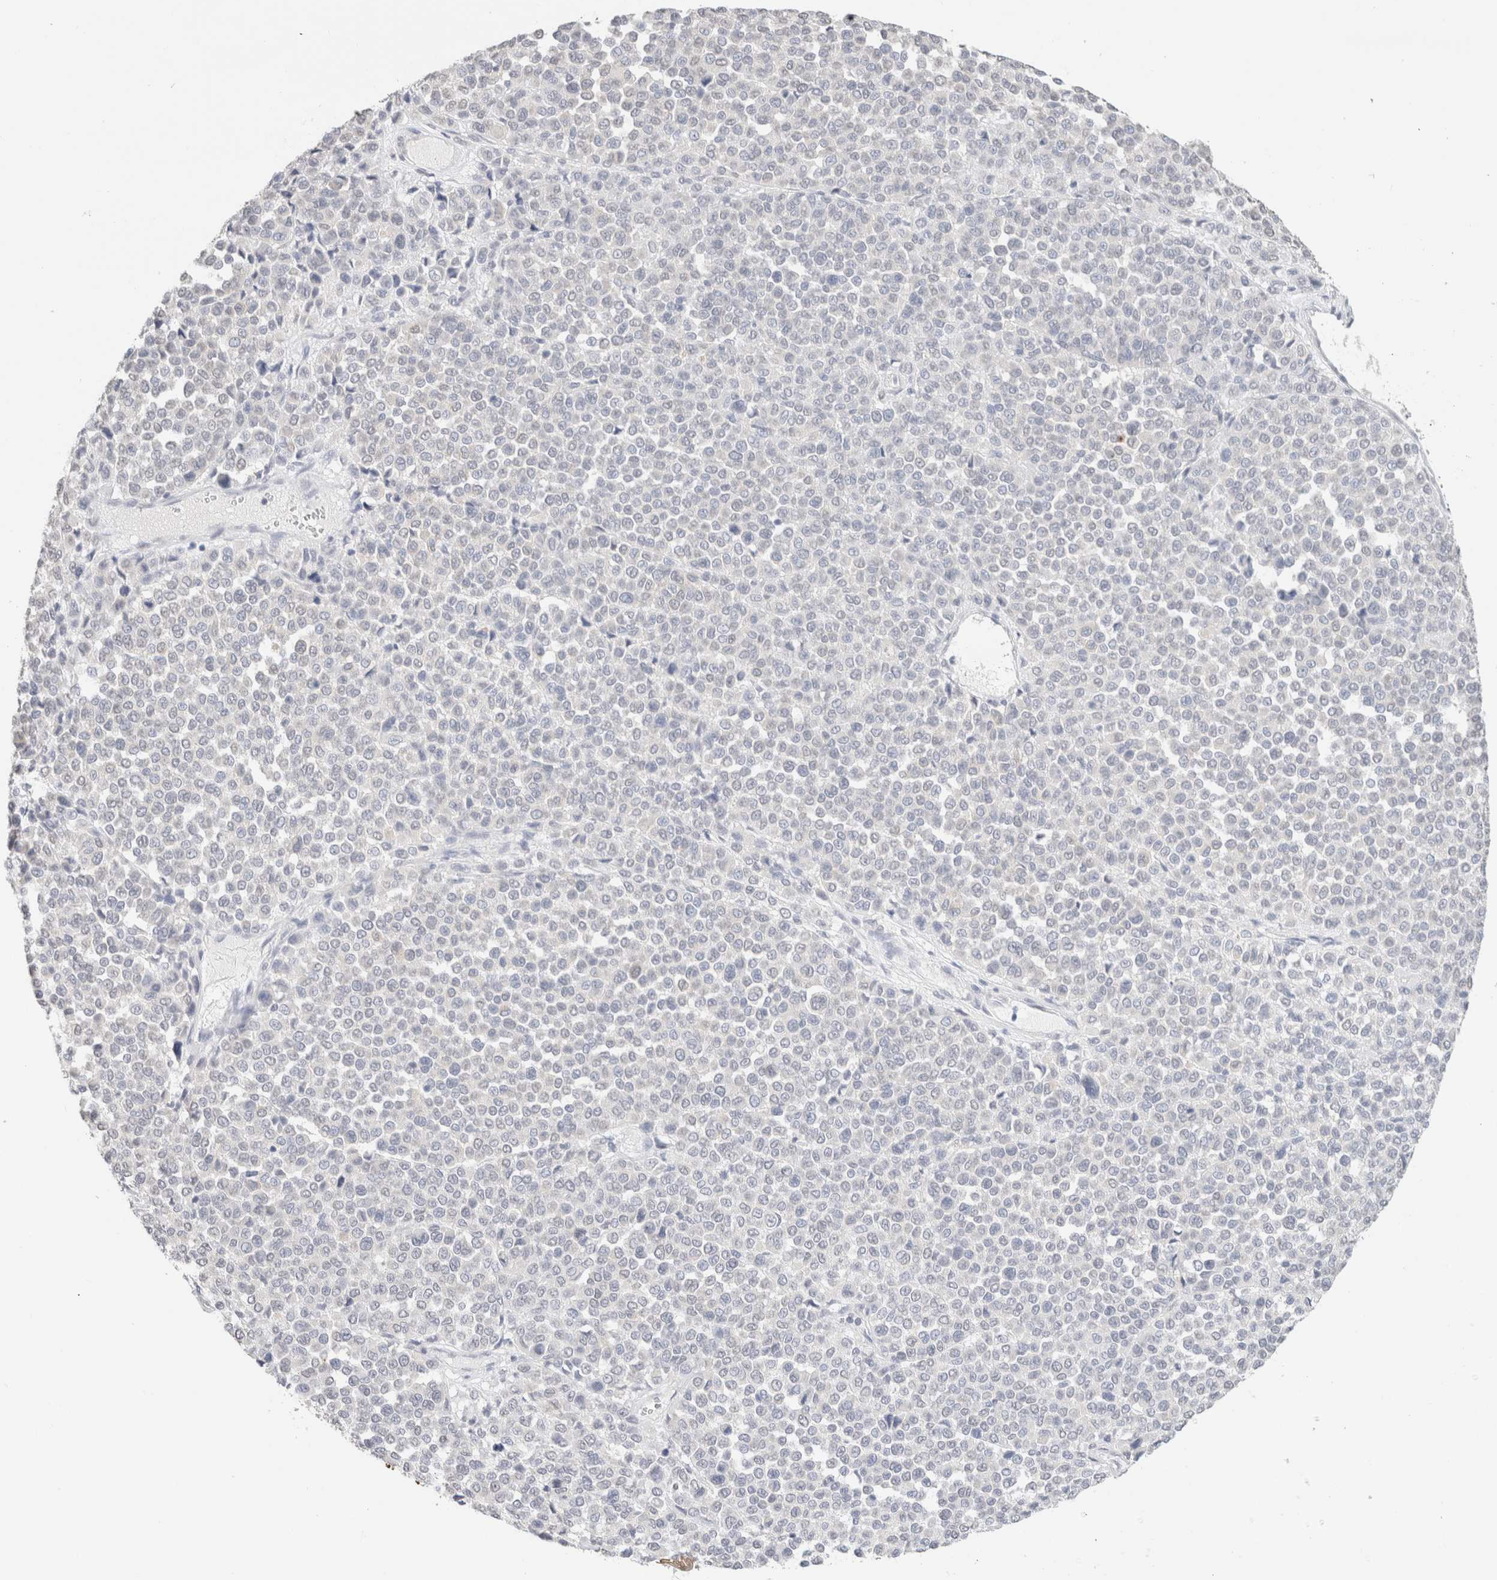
{"staining": {"intensity": "negative", "quantity": "none", "location": "none"}, "tissue": "melanoma", "cell_type": "Tumor cells", "image_type": "cancer", "snomed": [{"axis": "morphology", "description": "Malignant melanoma, Metastatic site"}, {"axis": "topography", "description": "Pancreas"}], "caption": "This image is of melanoma stained with IHC to label a protein in brown with the nuclei are counter-stained blue. There is no staining in tumor cells.", "gene": "CD80", "patient": {"sex": "female", "age": 30}}